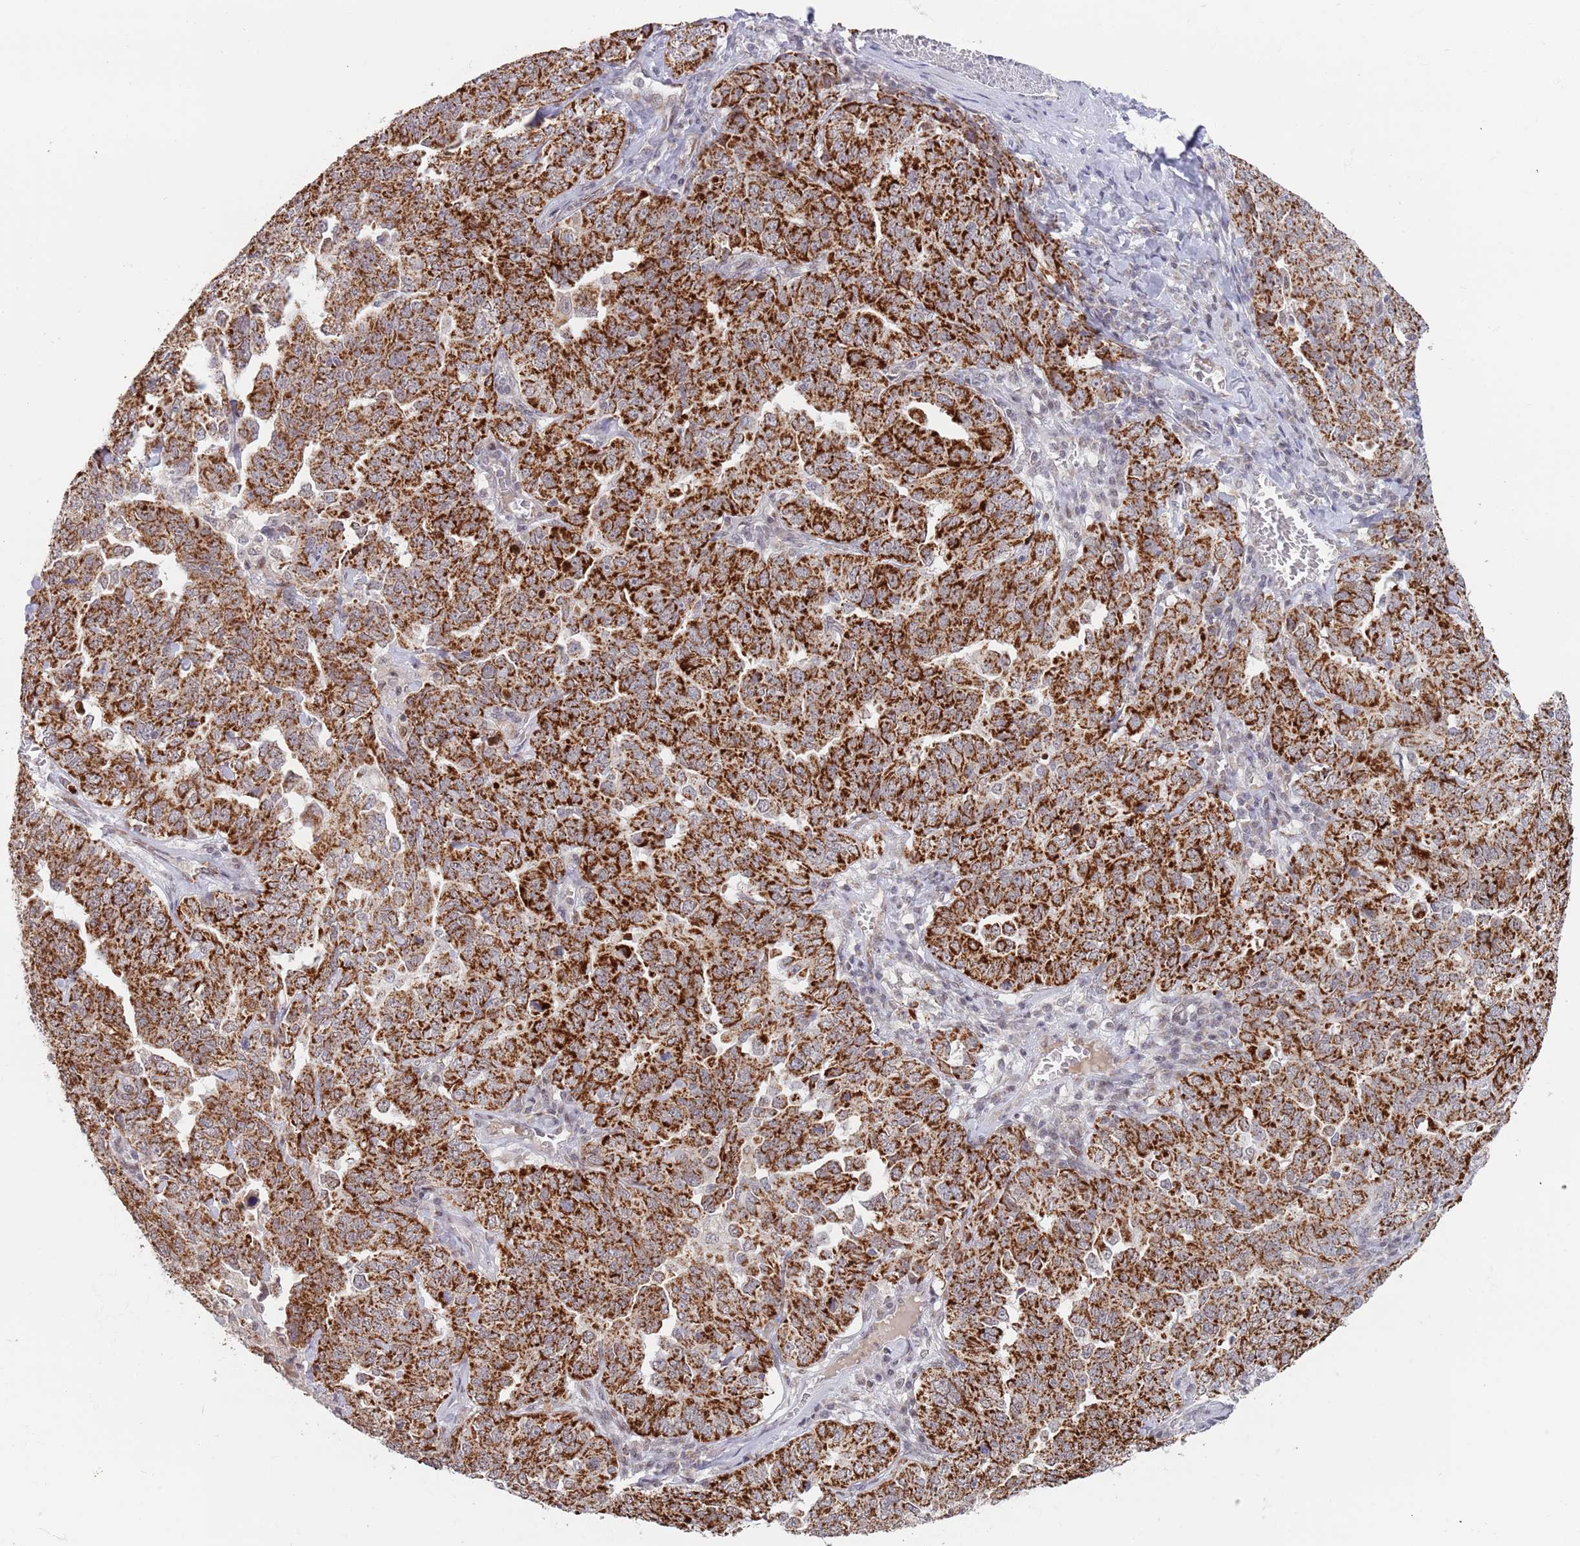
{"staining": {"intensity": "strong", "quantity": ">75%", "location": "cytoplasmic/membranous"}, "tissue": "ovarian cancer", "cell_type": "Tumor cells", "image_type": "cancer", "snomed": [{"axis": "morphology", "description": "Carcinoma, endometroid"}, {"axis": "topography", "description": "Ovary"}], "caption": "The immunohistochemical stain shows strong cytoplasmic/membranous staining in tumor cells of ovarian cancer (endometroid carcinoma) tissue.", "gene": "TIMM13", "patient": {"sex": "female", "age": 62}}